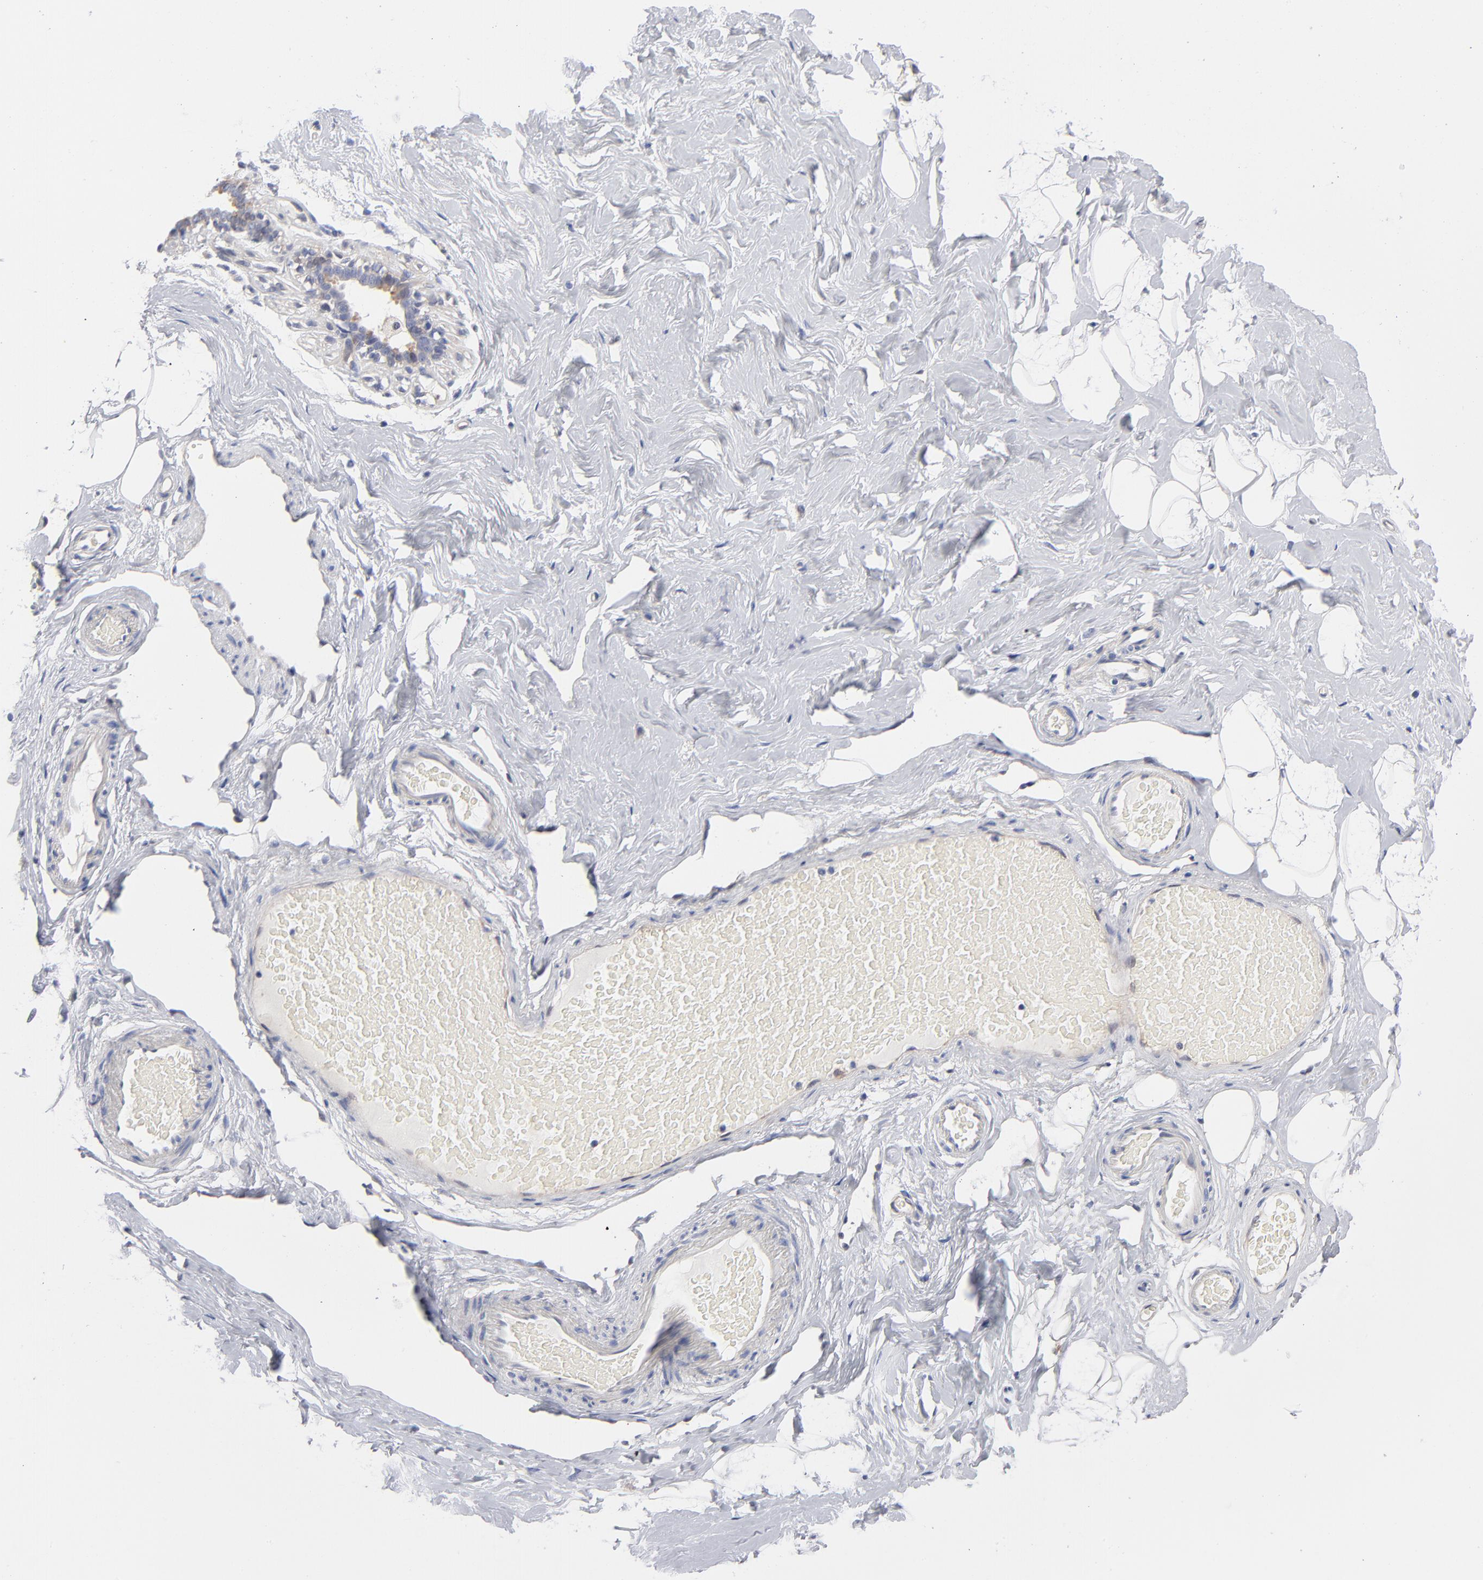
{"staining": {"intensity": "negative", "quantity": "none", "location": "none"}, "tissue": "breast", "cell_type": "Adipocytes", "image_type": "normal", "snomed": [{"axis": "morphology", "description": "Normal tissue, NOS"}, {"axis": "topography", "description": "Breast"}, {"axis": "topography", "description": "Soft tissue"}], "caption": "Adipocytes are negative for protein expression in benign human breast. The staining was performed using DAB to visualize the protein expression in brown, while the nuclei were stained in blue with hematoxylin (Magnification: 20x).", "gene": "ARRB1", "patient": {"sex": "female", "age": 75}}